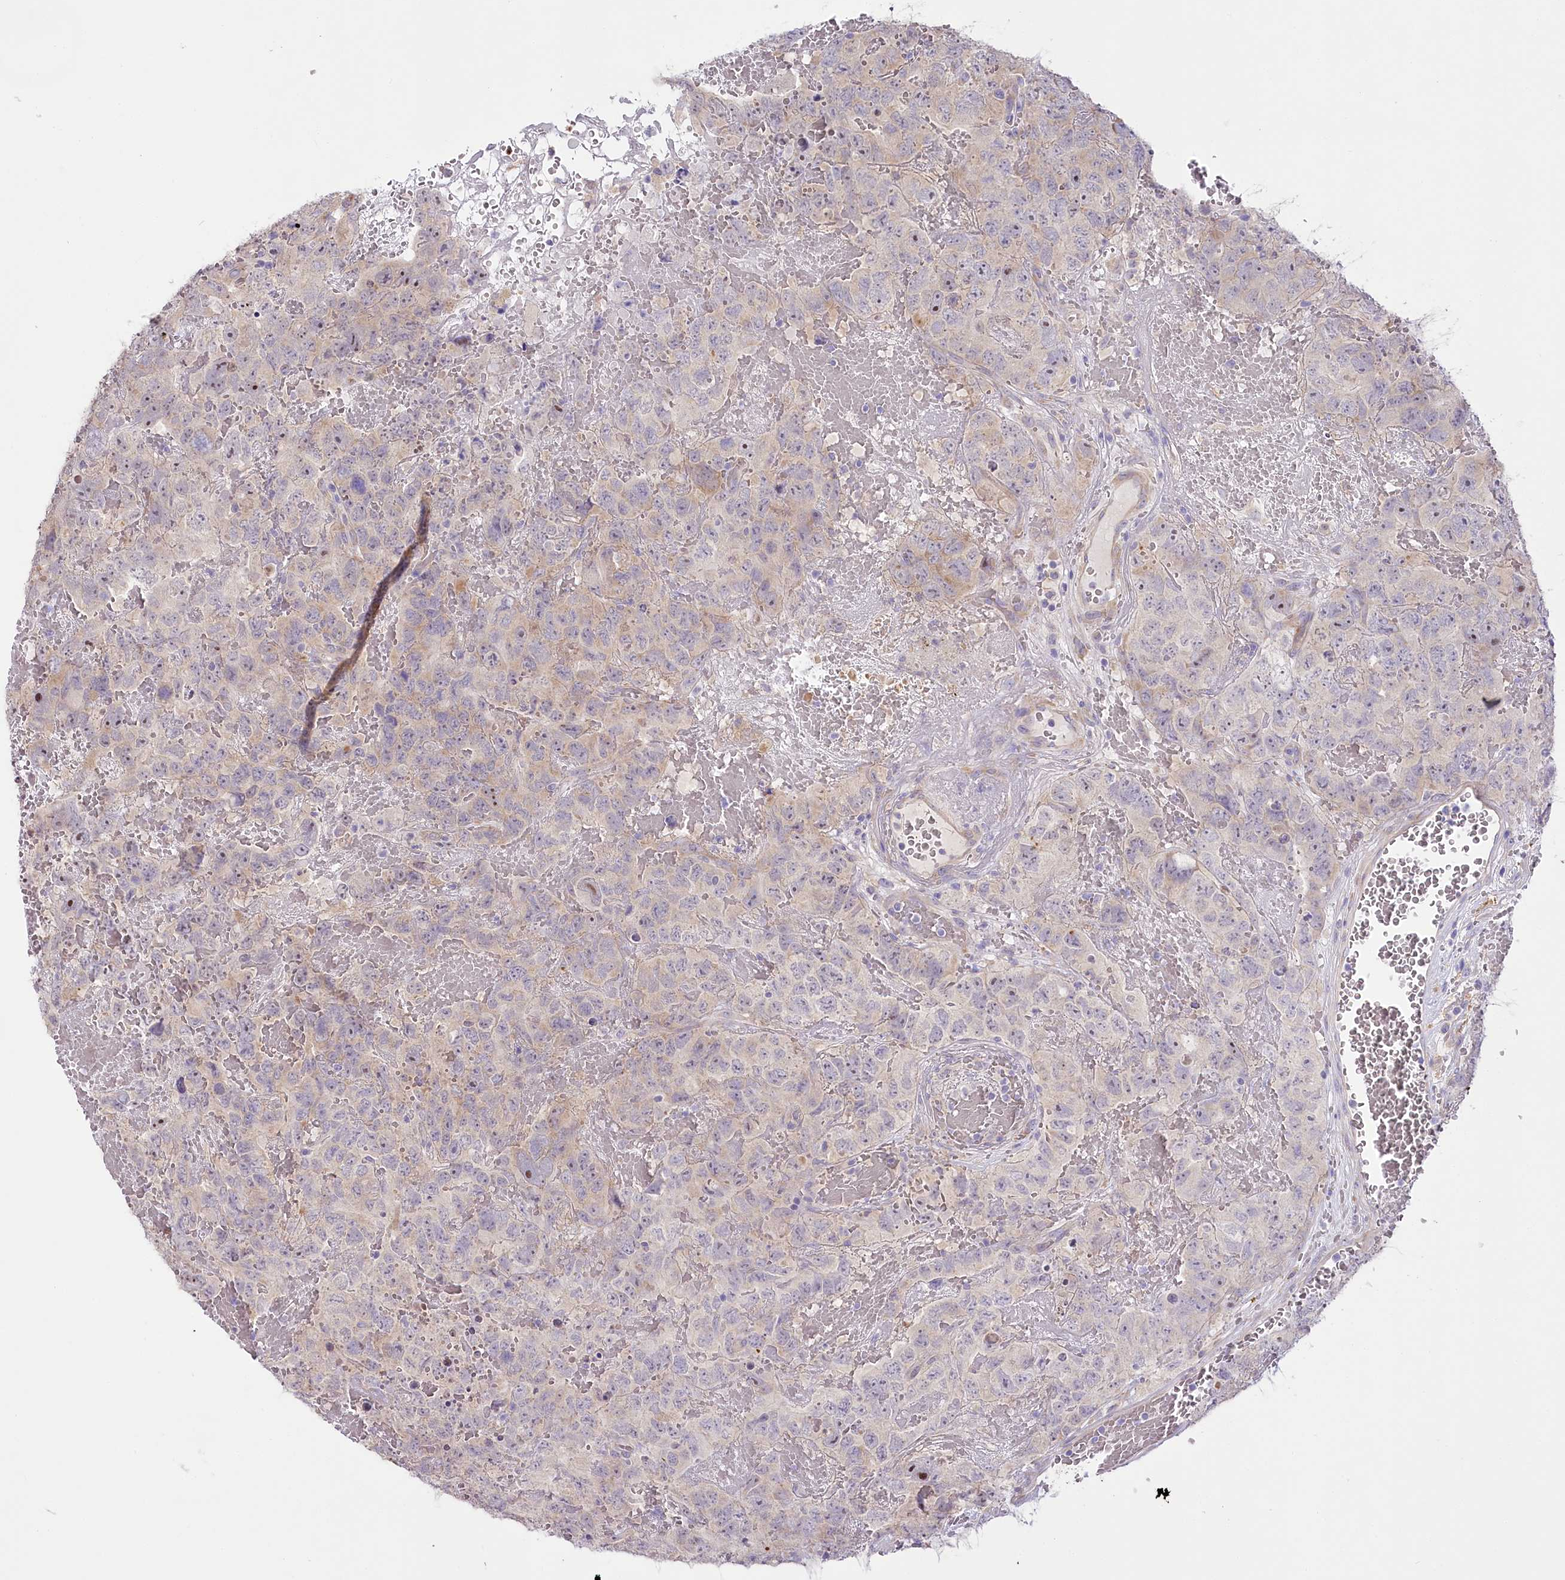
{"staining": {"intensity": "moderate", "quantity": "<25%", "location": "nuclear"}, "tissue": "testis cancer", "cell_type": "Tumor cells", "image_type": "cancer", "snomed": [{"axis": "morphology", "description": "Carcinoma, Embryonal, NOS"}, {"axis": "topography", "description": "Testis"}], "caption": "Testis cancer stained with a brown dye reveals moderate nuclear positive staining in about <25% of tumor cells.", "gene": "MYOZ1", "patient": {"sex": "male", "age": 45}}